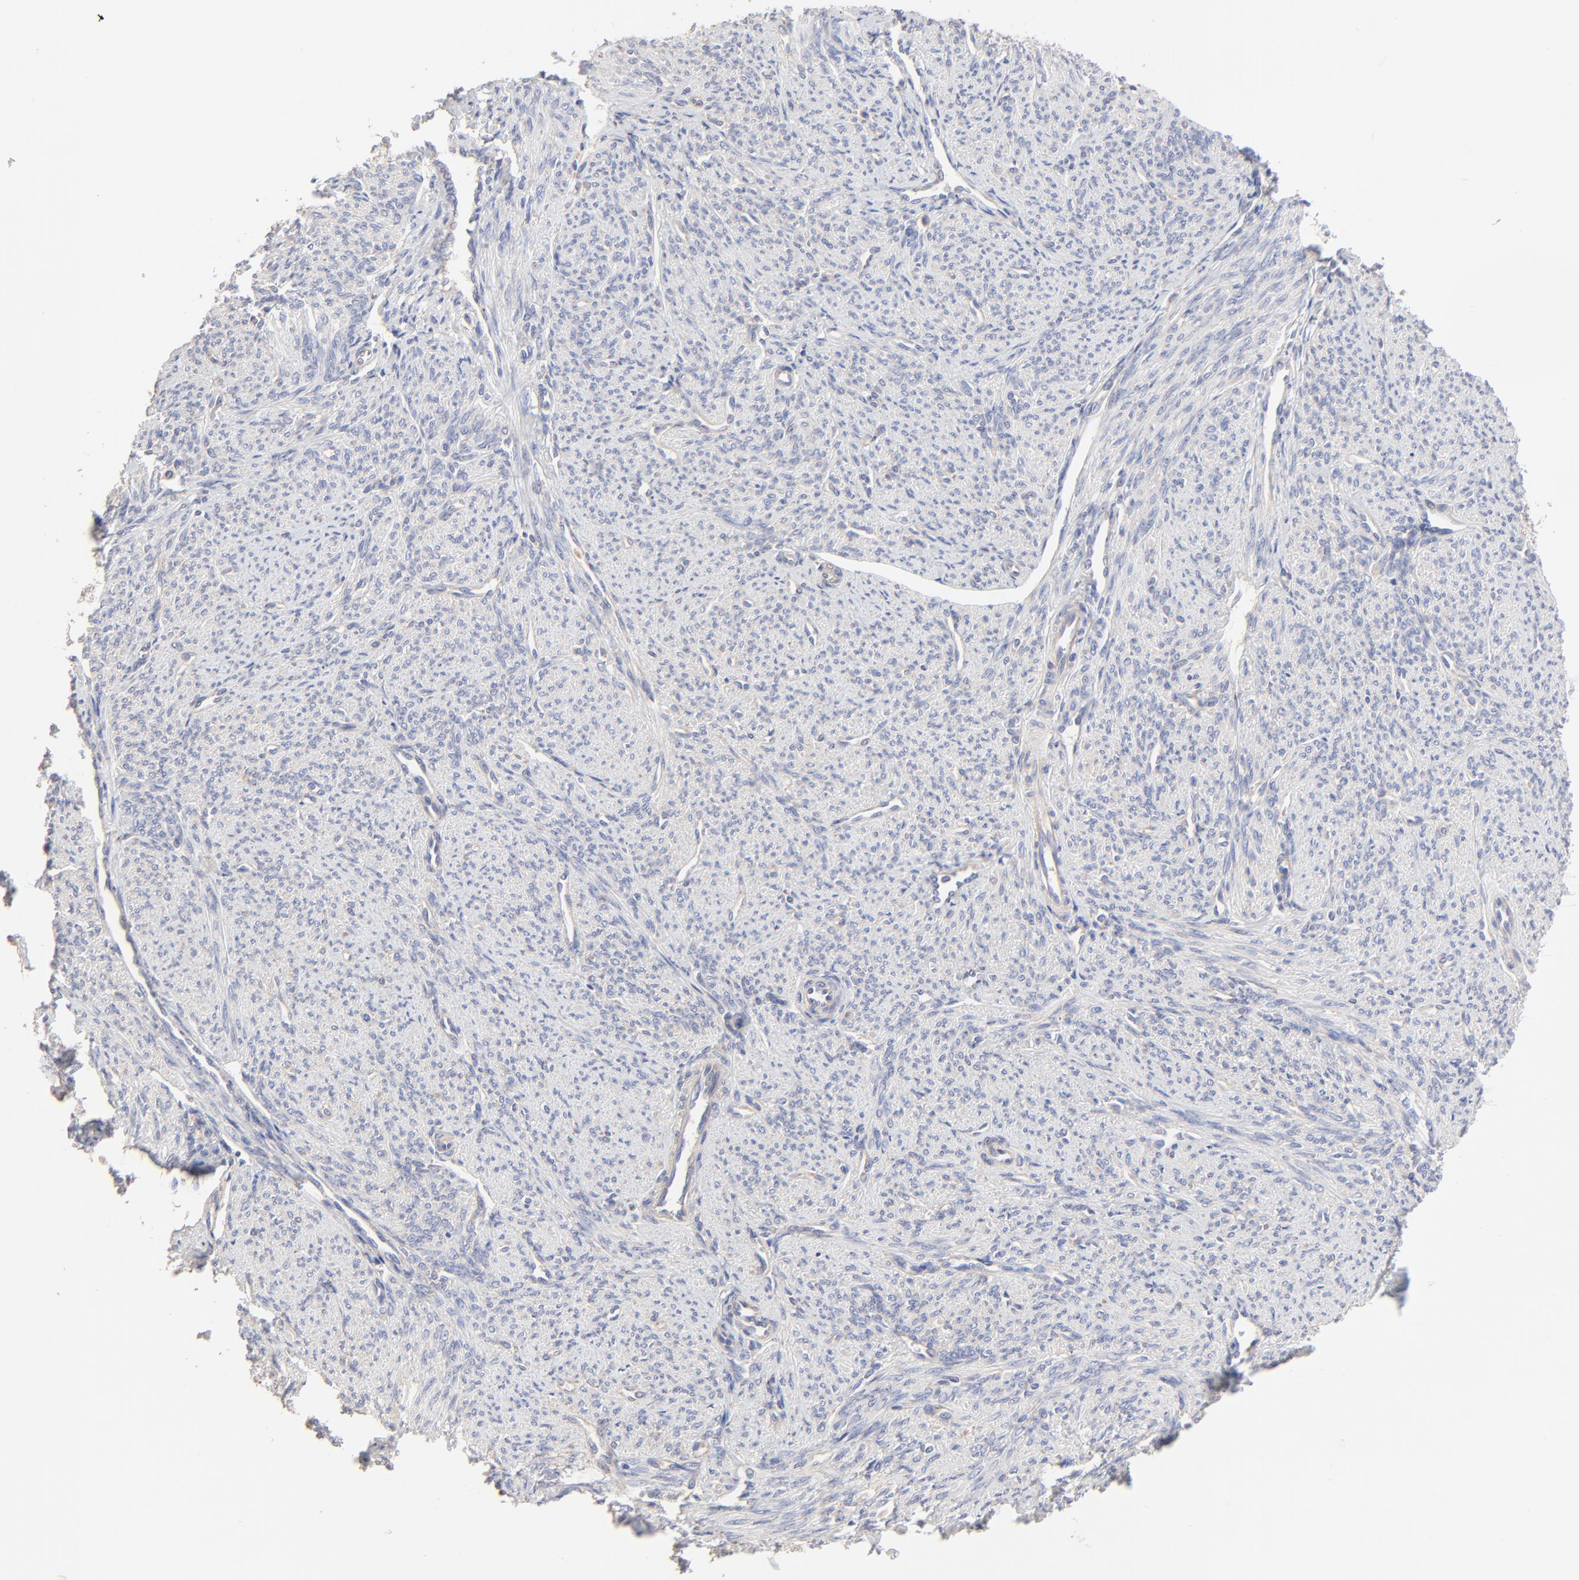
{"staining": {"intensity": "negative", "quantity": "none", "location": "none"}, "tissue": "smooth muscle", "cell_type": "Smooth muscle cells", "image_type": "normal", "snomed": [{"axis": "morphology", "description": "Normal tissue, NOS"}, {"axis": "topography", "description": "Smooth muscle"}], "caption": "DAB immunohistochemical staining of unremarkable smooth muscle demonstrates no significant staining in smooth muscle cells. Brightfield microscopy of IHC stained with DAB (brown) and hematoxylin (blue), captured at high magnification.", "gene": "PPFIBP2", "patient": {"sex": "female", "age": 65}}